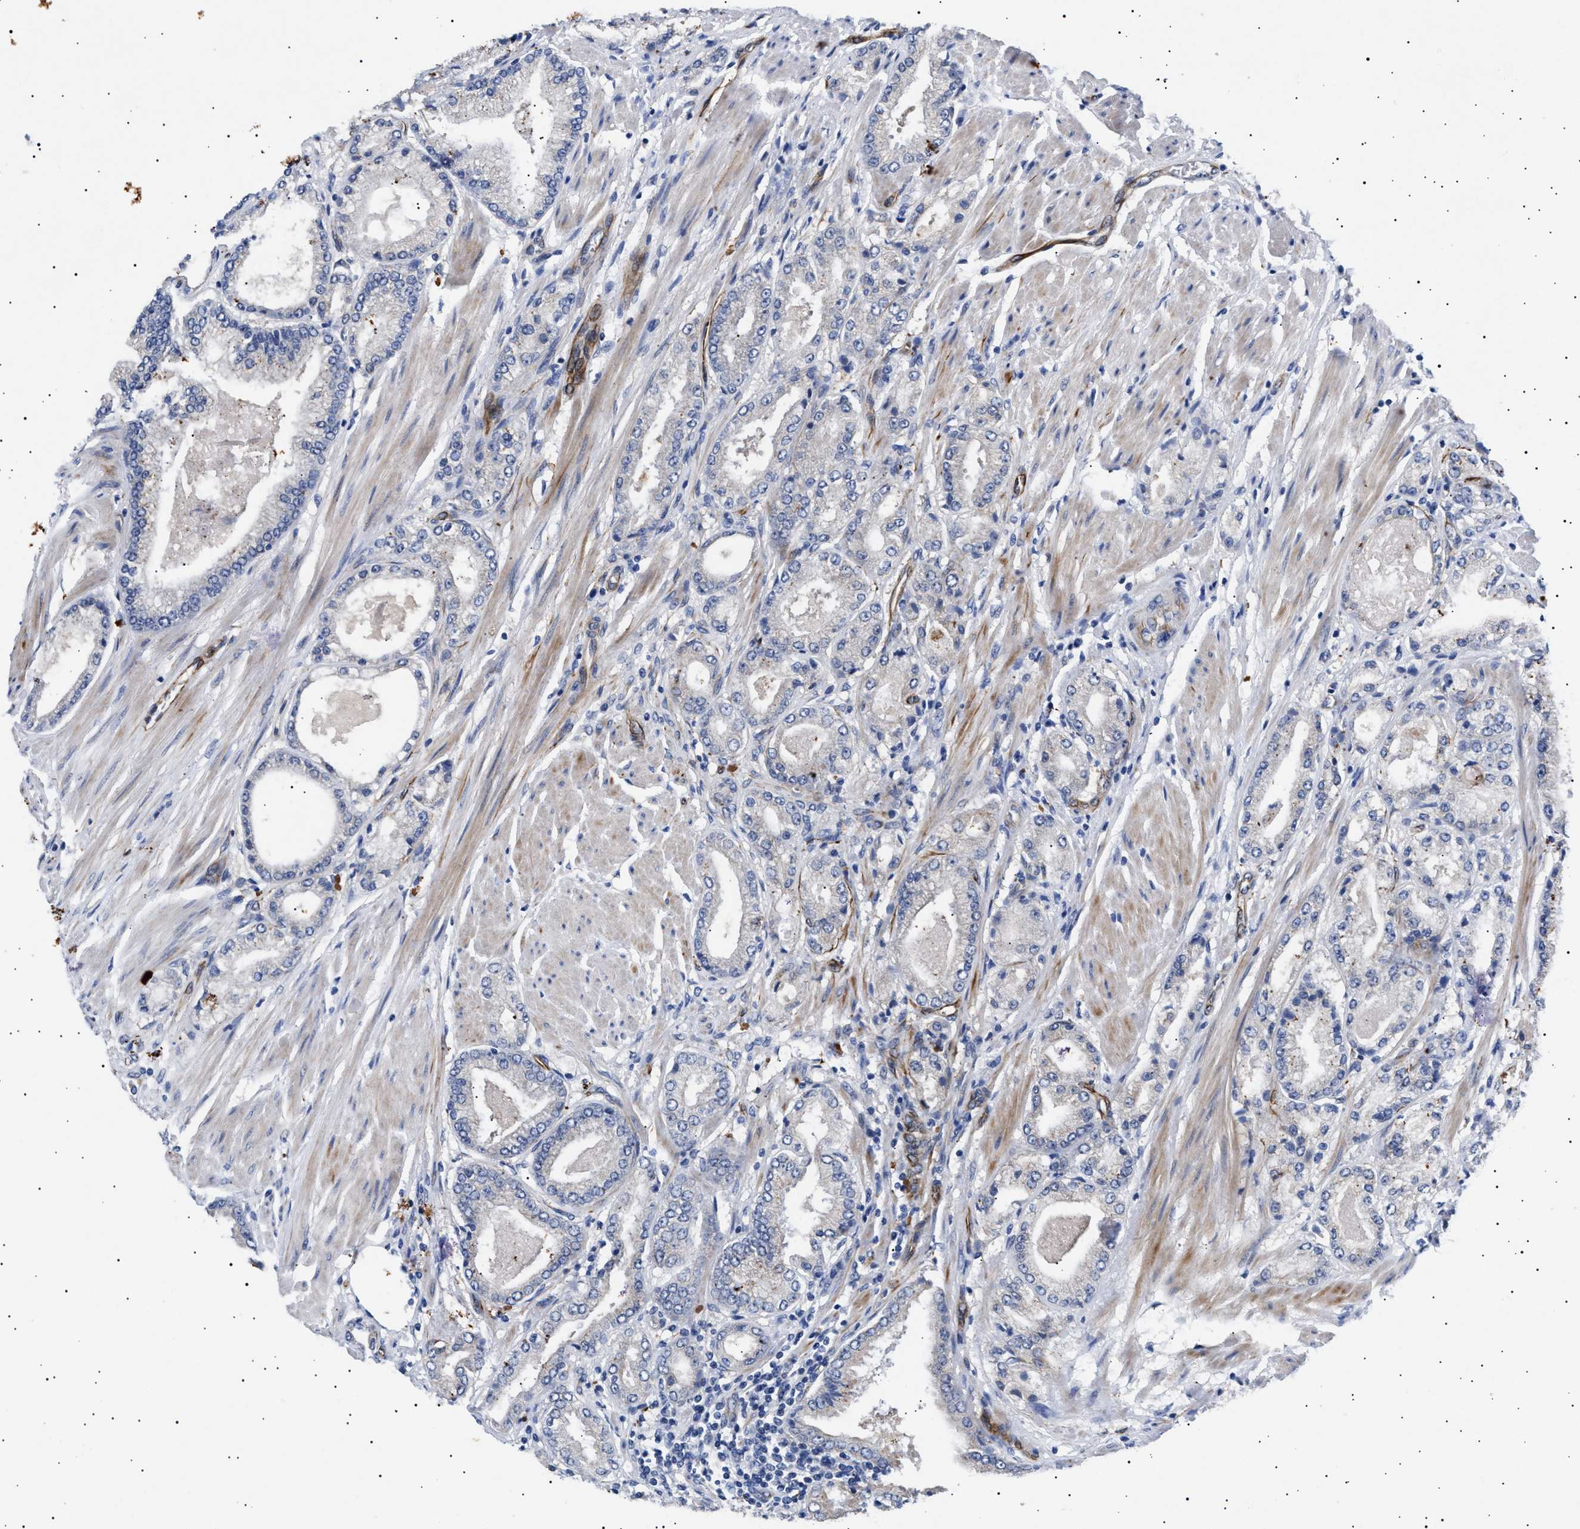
{"staining": {"intensity": "negative", "quantity": "none", "location": "none"}, "tissue": "prostate cancer", "cell_type": "Tumor cells", "image_type": "cancer", "snomed": [{"axis": "morphology", "description": "Adenocarcinoma, High grade"}, {"axis": "topography", "description": "Prostate"}], "caption": "This is an immunohistochemistry (IHC) photomicrograph of human high-grade adenocarcinoma (prostate). There is no expression in tumor cells.", "gene": "OLFML2A", "patient": {"sex": "male", "age": 50}}